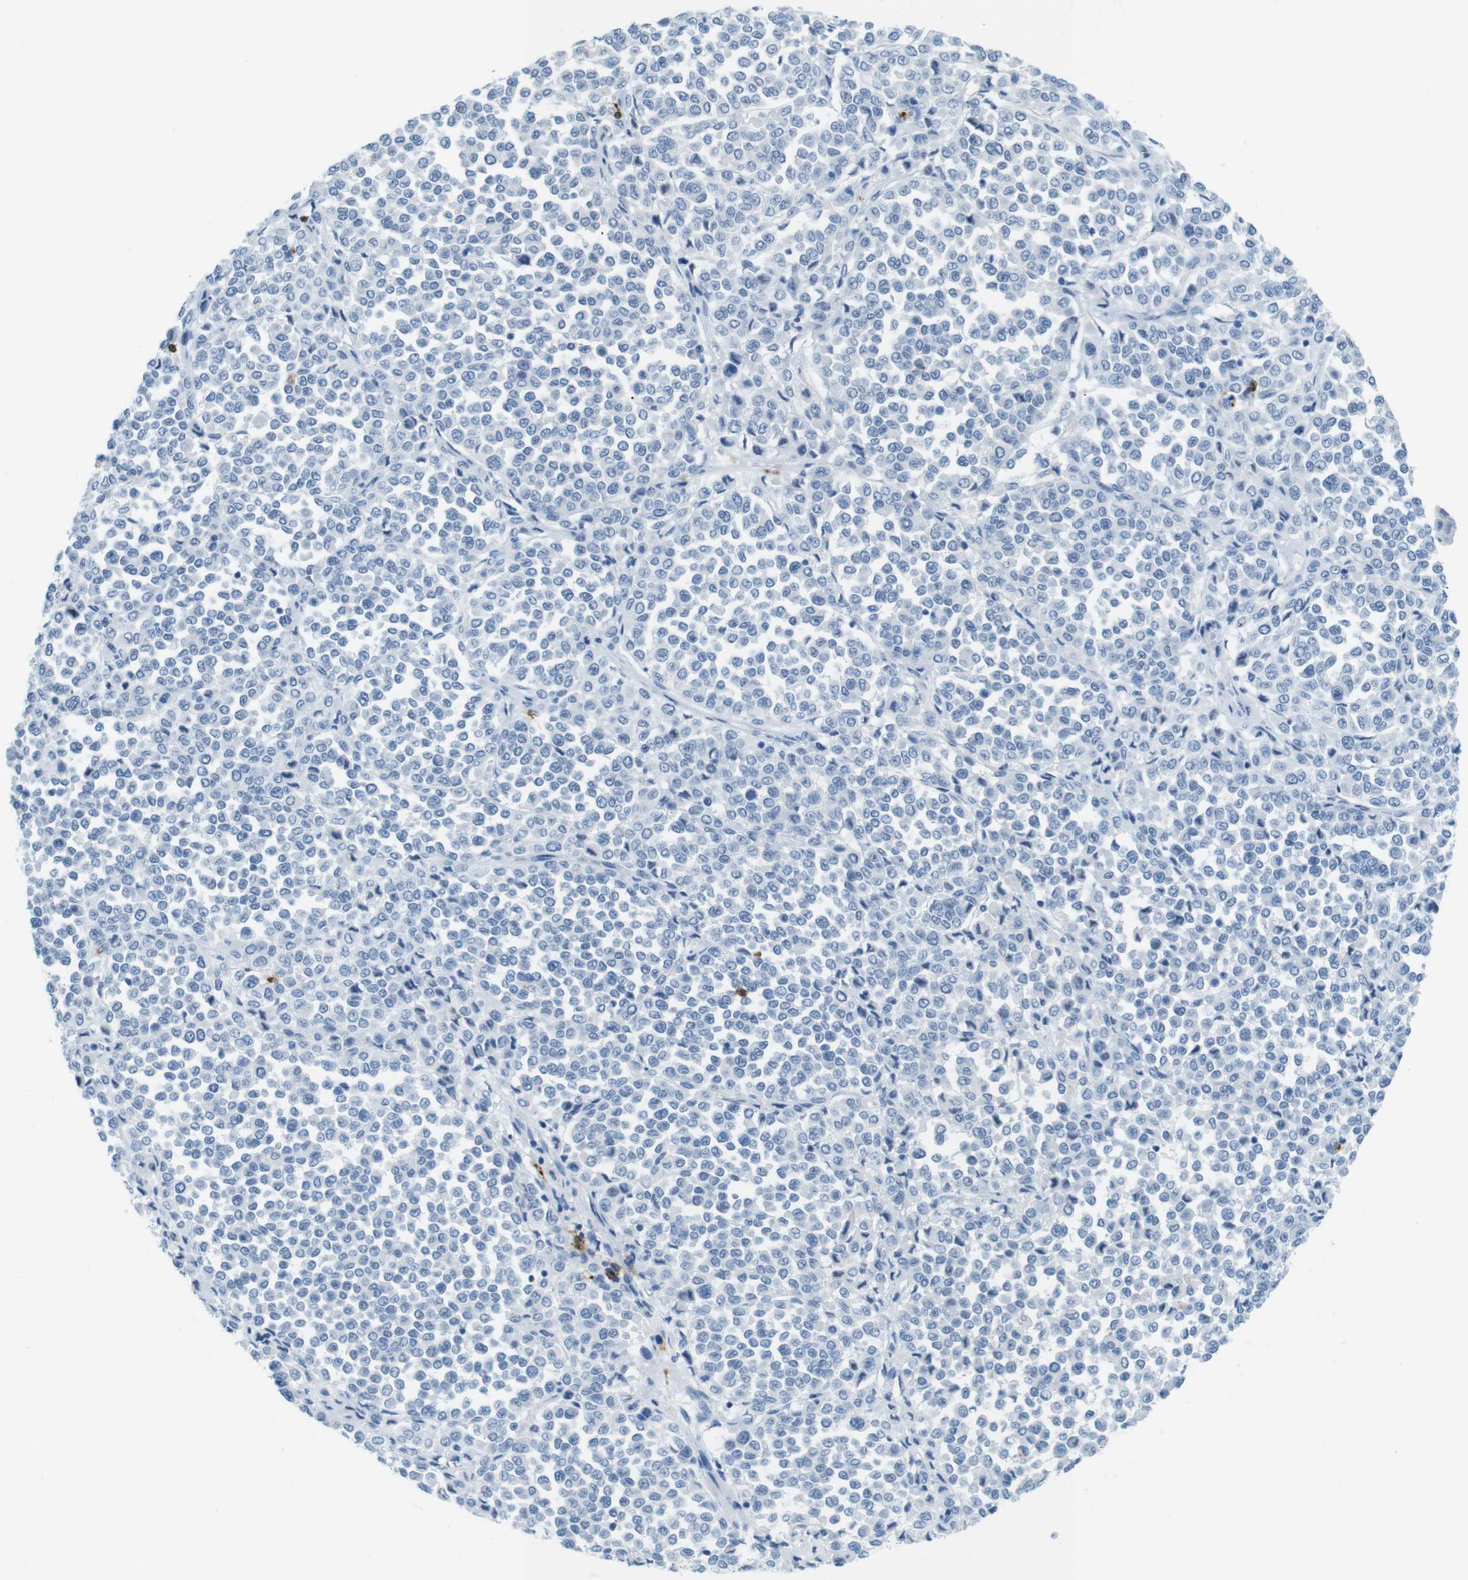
{"staining": {"intensity": "negative", "quantity": "none", "location": "none"}, "tissue": "melanoma", "cell_type": "Tumor cells", "image_type": "cancer", "snomed": [{"axis": "morphology", "description": "Malignant melanoma, Metastatic site"}, {"axis": "topography", "description": "Pancreas"}], "caption": "Tumor cells are negative for protein expression in human melanoma.", "gene": "MCEMP1", "patient": {"sex": "female", "age": 30}}